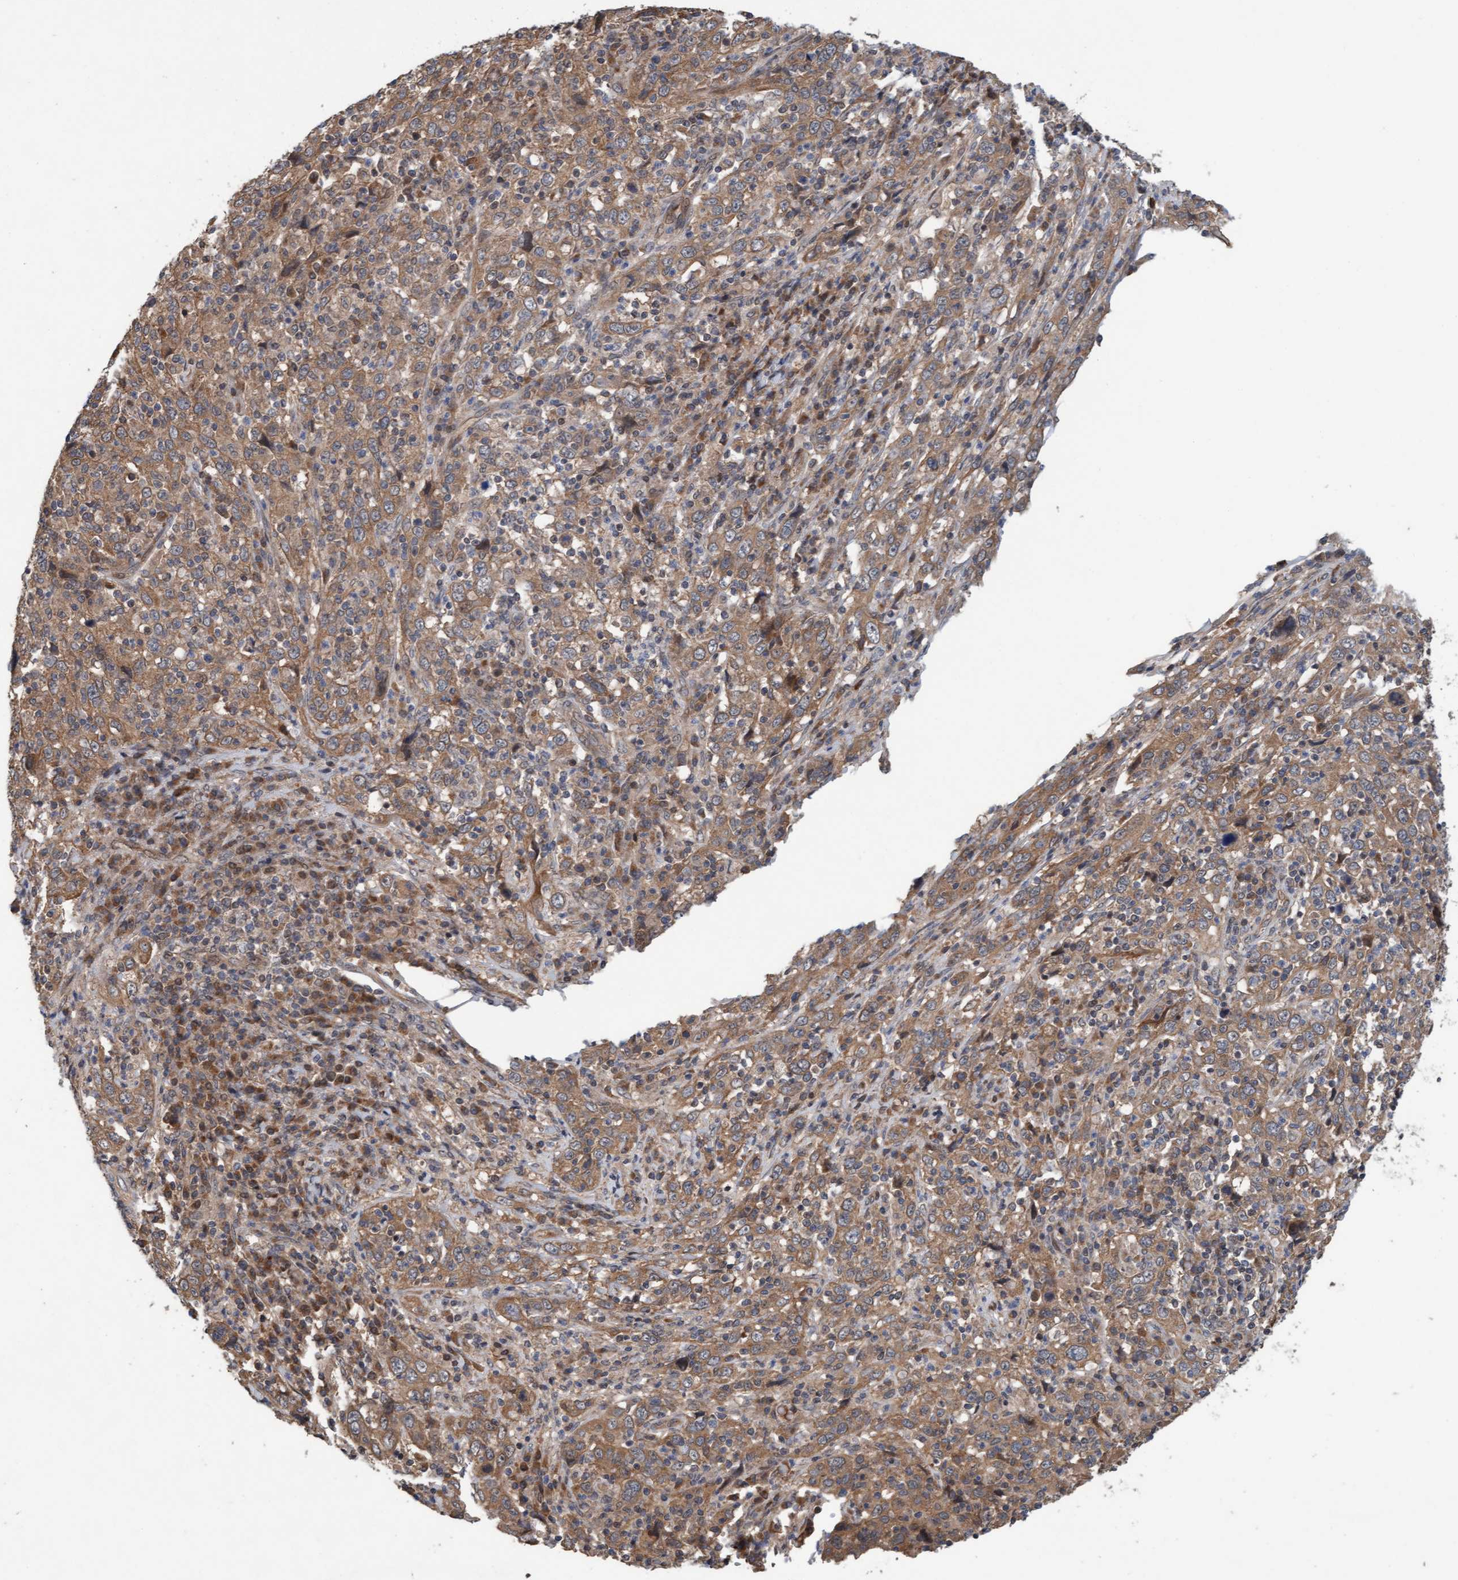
{"staining": {"intensity": "weak", "quantity": ">75%", "location": "cytoplasmic/membranous"}, "tissue": "cervical cancer", "cell_type": "Tumor cells", "image_type": "cancer", "snomed": [{"axis": "morphology", "description": "Squamous cell carcinoma, NOS"}, {"axis": "topography", "description": "Cervix"}], "caption": "The photomicrograph exhibits a brown stain indicating the presence of a protein in the cytoplasmic/membranous of tumor cells in cervical squamous cell carcinoma.", "gene": "MLXIP", "patient": {"sex": "female", "age": 46}}